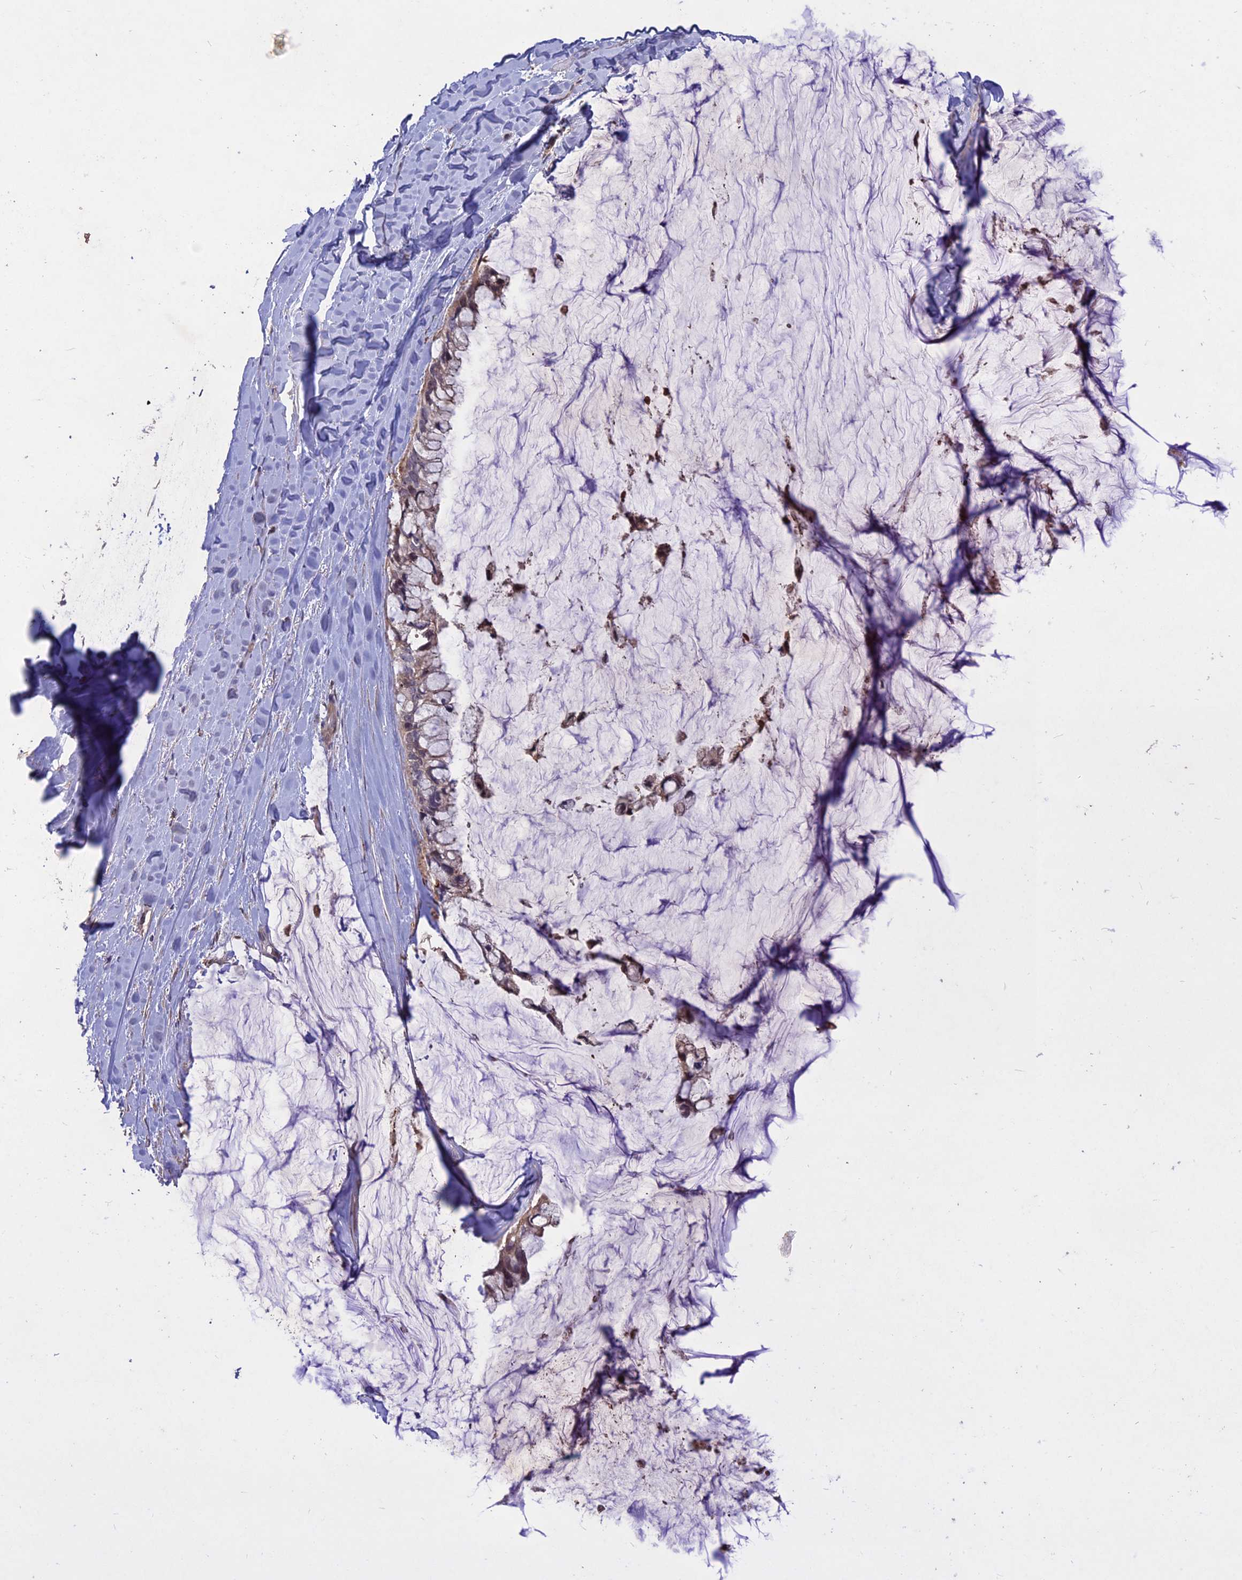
{"staining": {"intensity": "weak", "quantity": ">75%", "location": "cytoplasmic/membranous"}, "tissue": "ovarian cancer", "cell_type": "Tumor cells", "image_type": "cancer", "snomed": [{"axis": "morphology", "description": "Cystadenocarcinoma, mucinous, NOS"}, {"axis": "topography", "description": "Ovary"}], "caption": "Tumor cells display low levels of weak cytoplasmic/membranous positivity in about >75% of cells in mucinous cystadenocarcinoma (ovarian).", "gene": "ADO", "patient": {"sex": "female", "age": 39}}